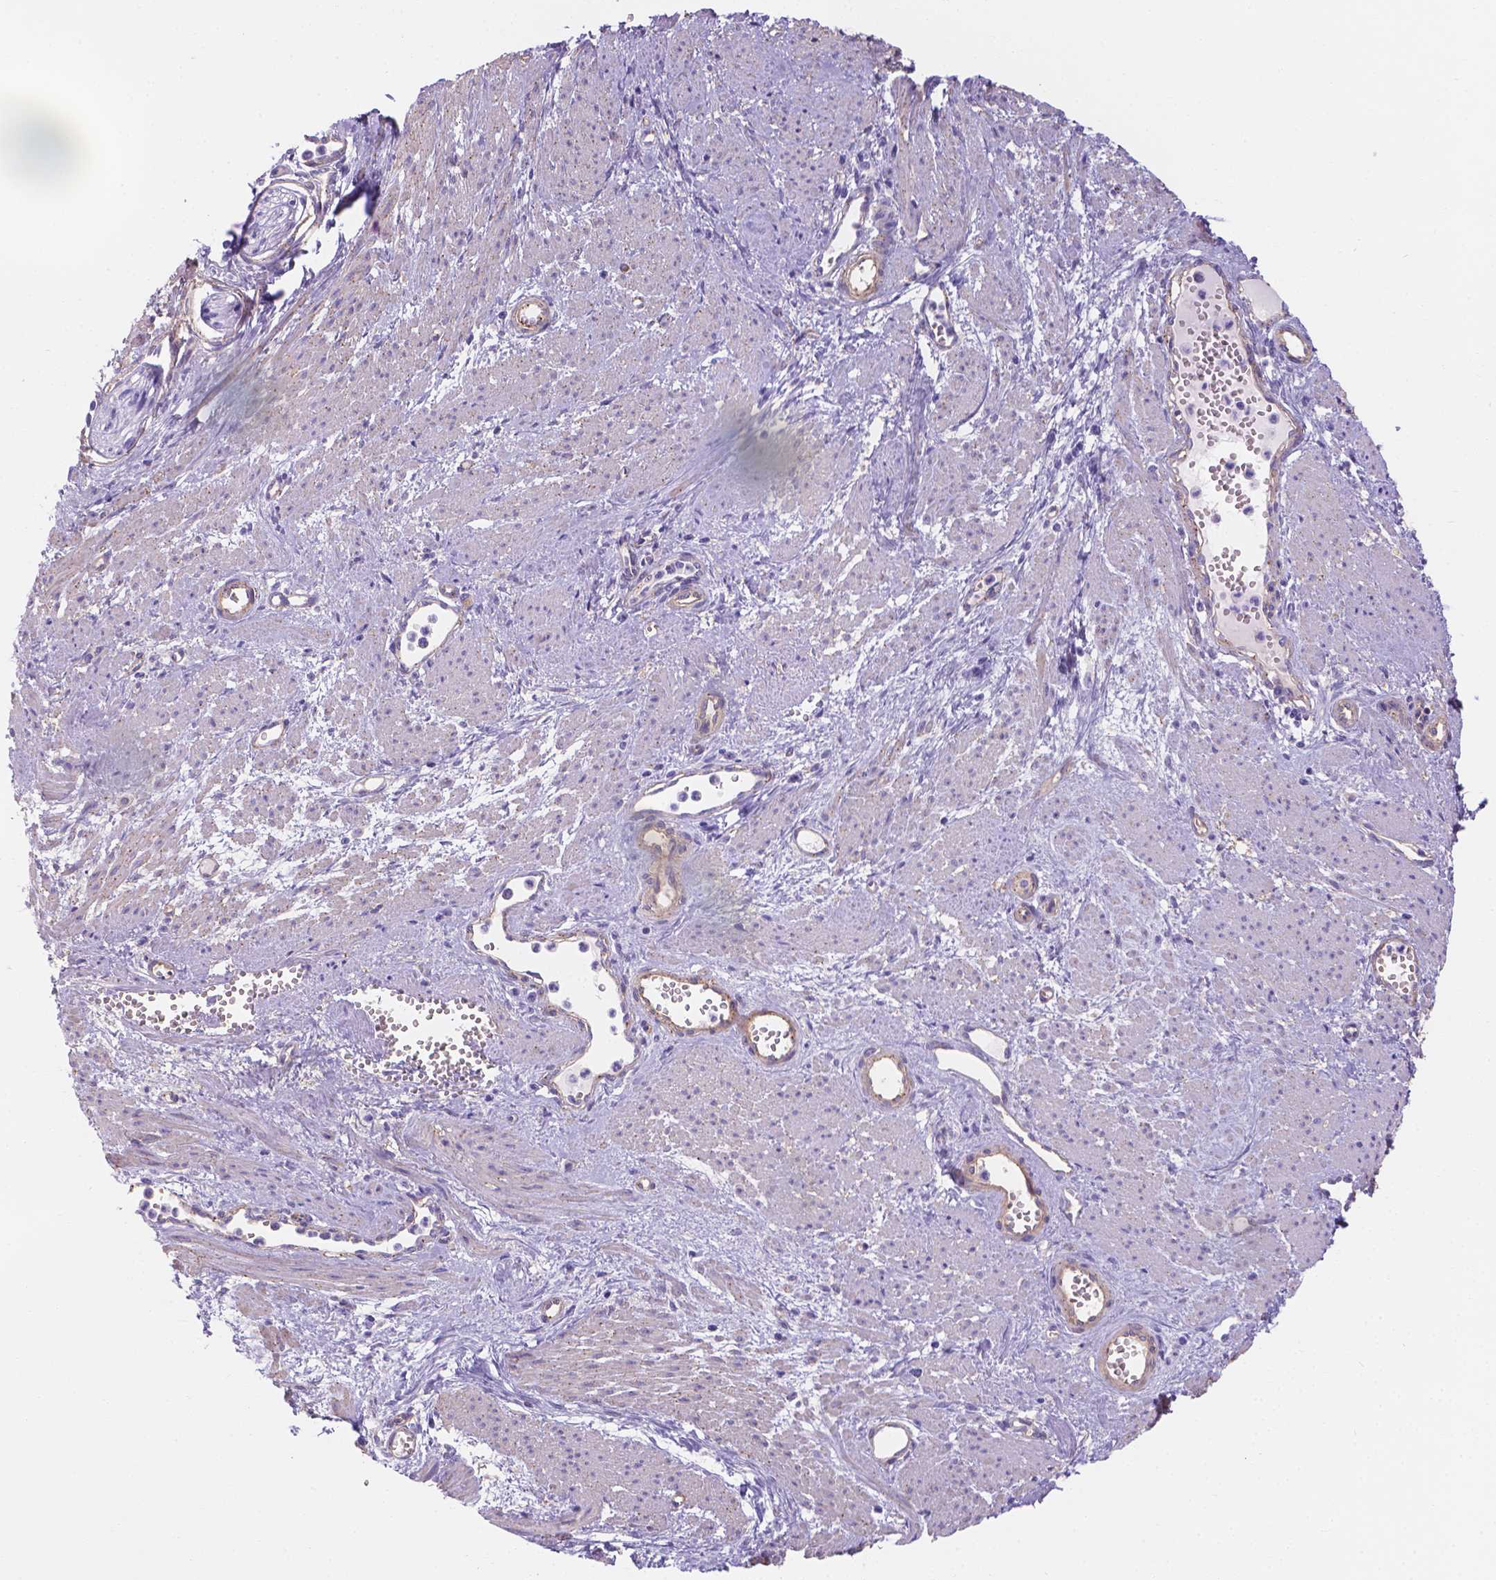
{"staining": {"intensity": "negative", "quantity": "none", "location": "none"}, "tissue": "cervical cancer", "cell_type": "Tumor cells", "image_type": "cancer", "snomed": [{"axis": "morphology", "description": "Squamous cell carcinoma, NOS"}, {"axis": "topography", "description": "Cervix"}], "caption": "Cervical cancer (squamous cell carcinoma) stained for a protein using IHC reveals no positivity tumor cells.", "gene": "SLC40A1", "patient": {"sex": "female", "age": 40}}